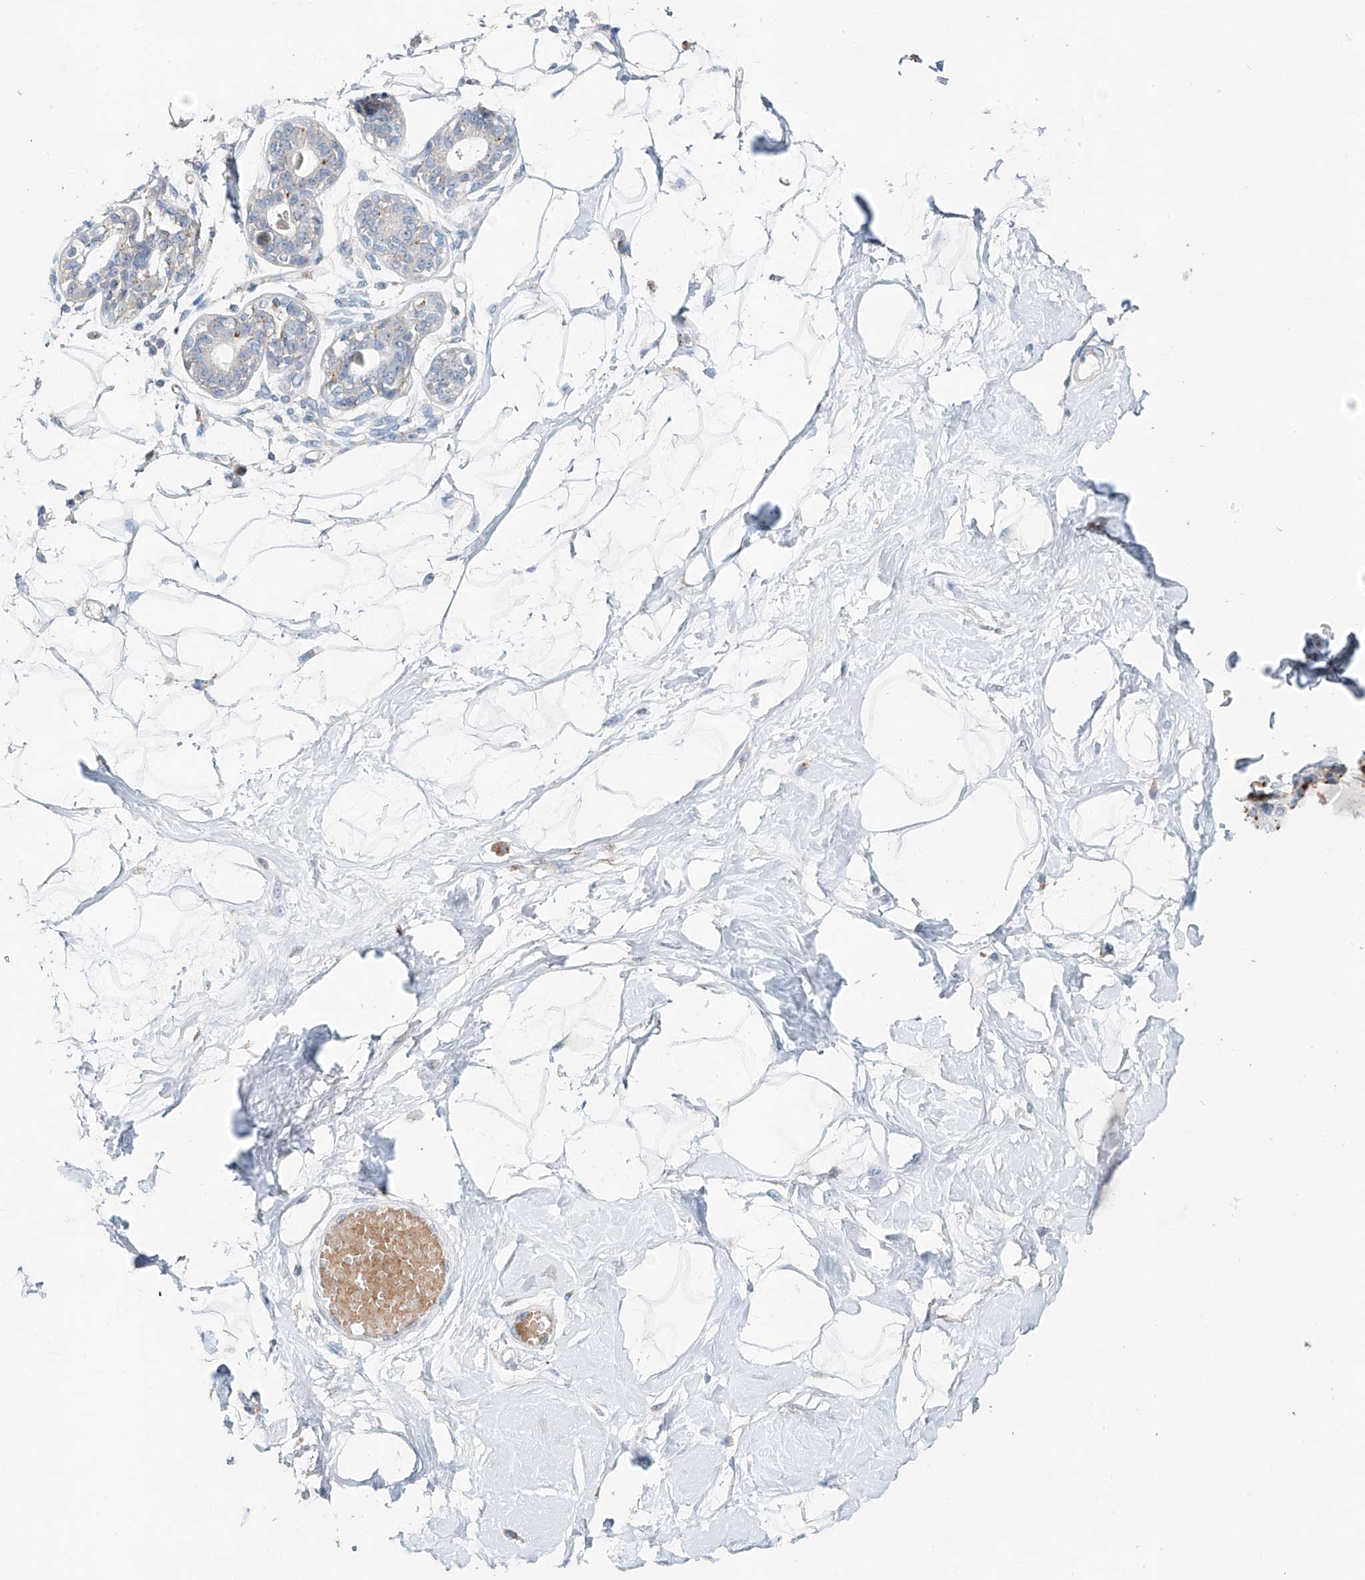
{"staining": {"intensity": "negative", "quantity": "none", "location": "none"}, "tissue": "breast", "cell_type": "Adipocytes", "image_type": "normal", "snomed": [{"axis": "morphology", "description": "Normal tissue, NOS"}, {"axis": "topography", "description": "Breast"}], "caption": "Immunohistochemistry (IHC) micrograph of normal breast: breast stained with DAB (3,3'-diaminobenzidine) demonstrates no significant protein staining in adipocytes.", "gene": "TRIM47", "patient": {"sex": "female", "age": 45}}